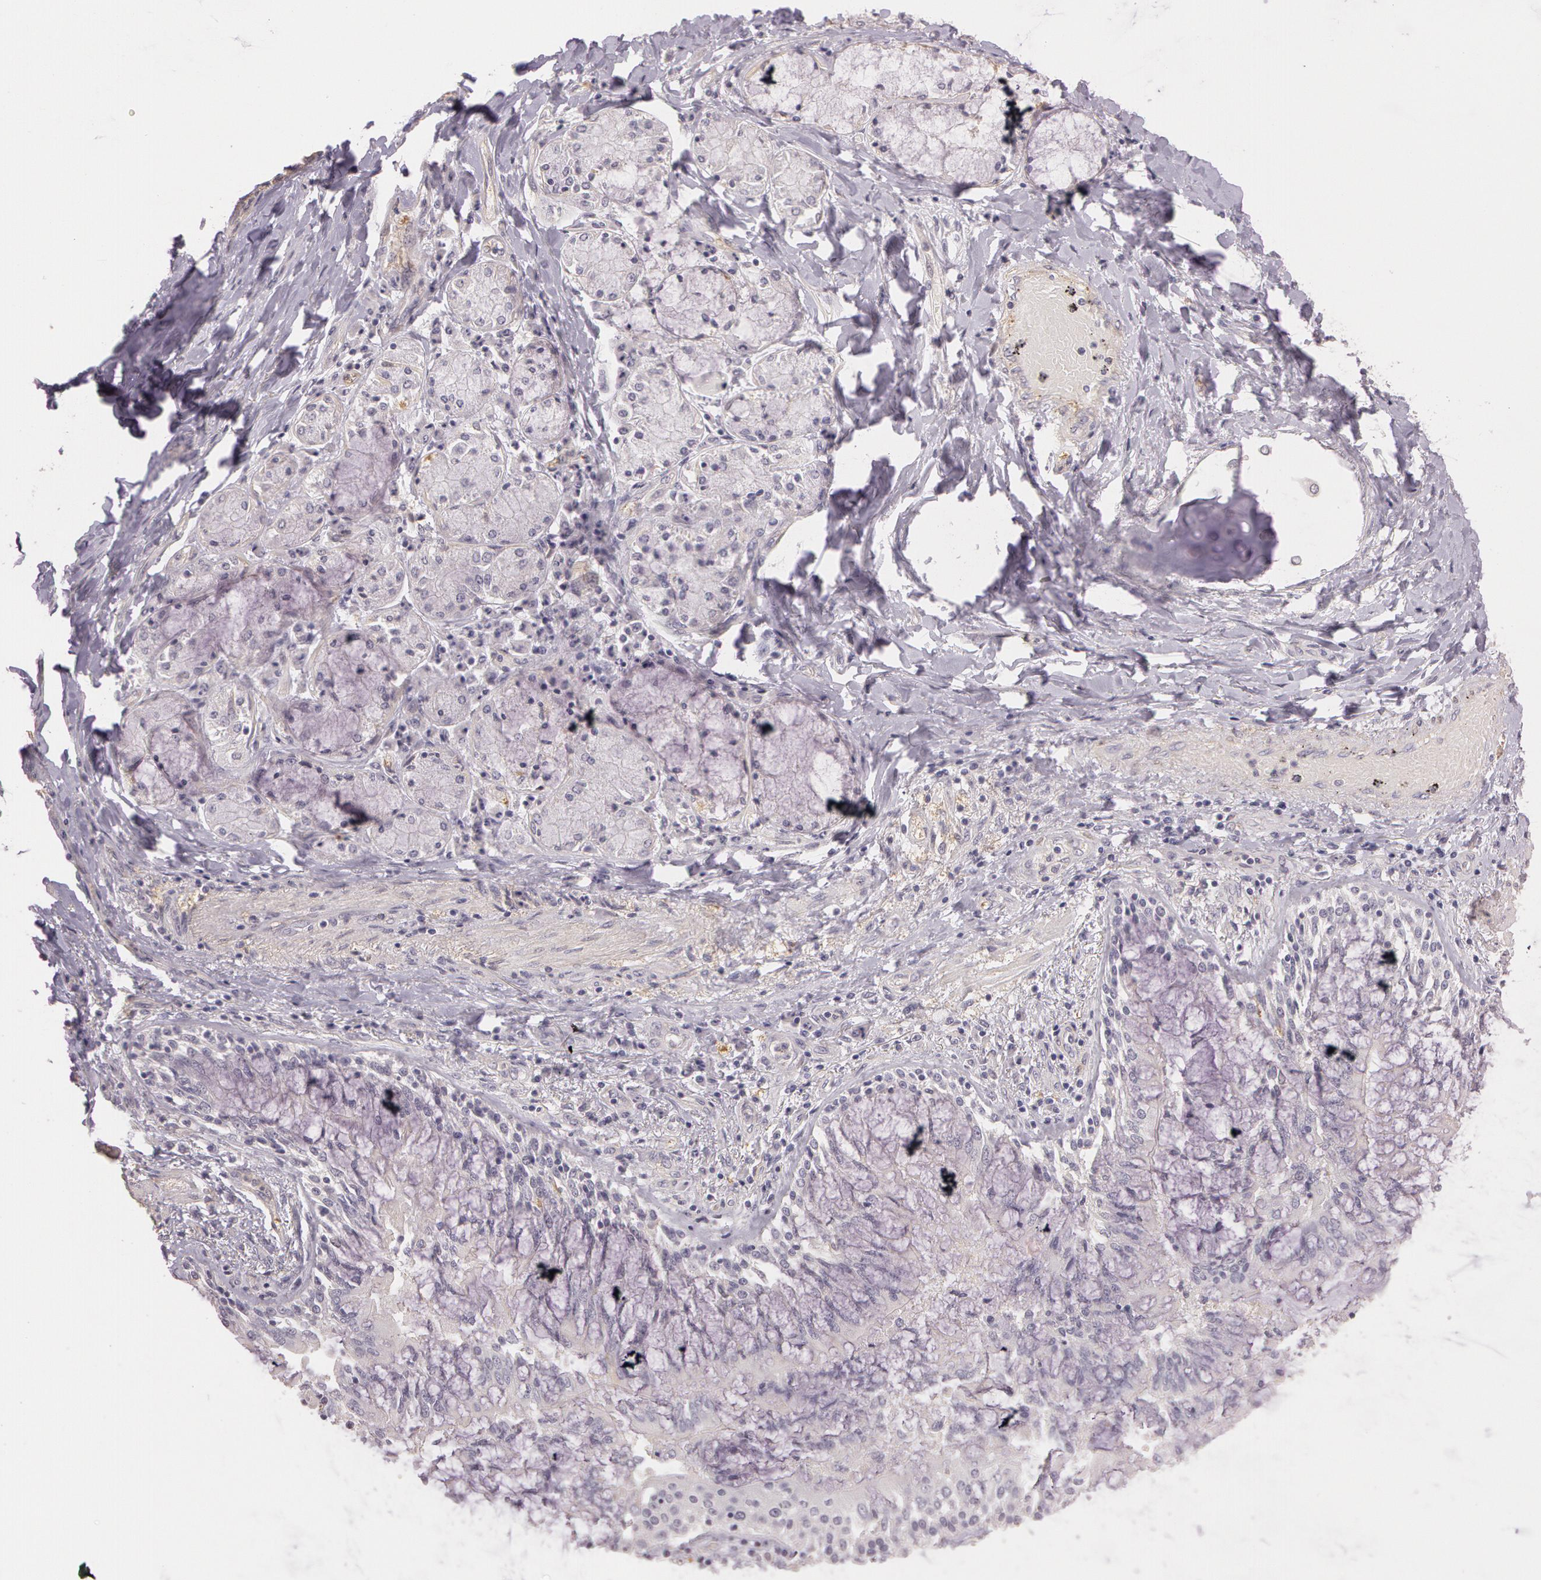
{"staining": {"intensity": "negative", "quantity": "none", "location": "none"}, "tissue": "adipose tissue", "cell_type": "Adipocytes", "image_type": "normal", "snomed": [{"axis": "morphology", "description": "Normal tissue, NOS"}, {"axis": "morphology", "description": "Adenocarcinoma, NOS"}, {"axis": "topography", "description": "Cartilage tissue"}, {"axis": "topography", "description": "Lung"}], "caption": "A high-resolution histopathology image shows immunohistochemistry (IHC) staining of normal adipose tissue, which shows no significant staining in adipocytes.", "gene": "G2E3", "patient": {"sex": "female", "age": 67}}